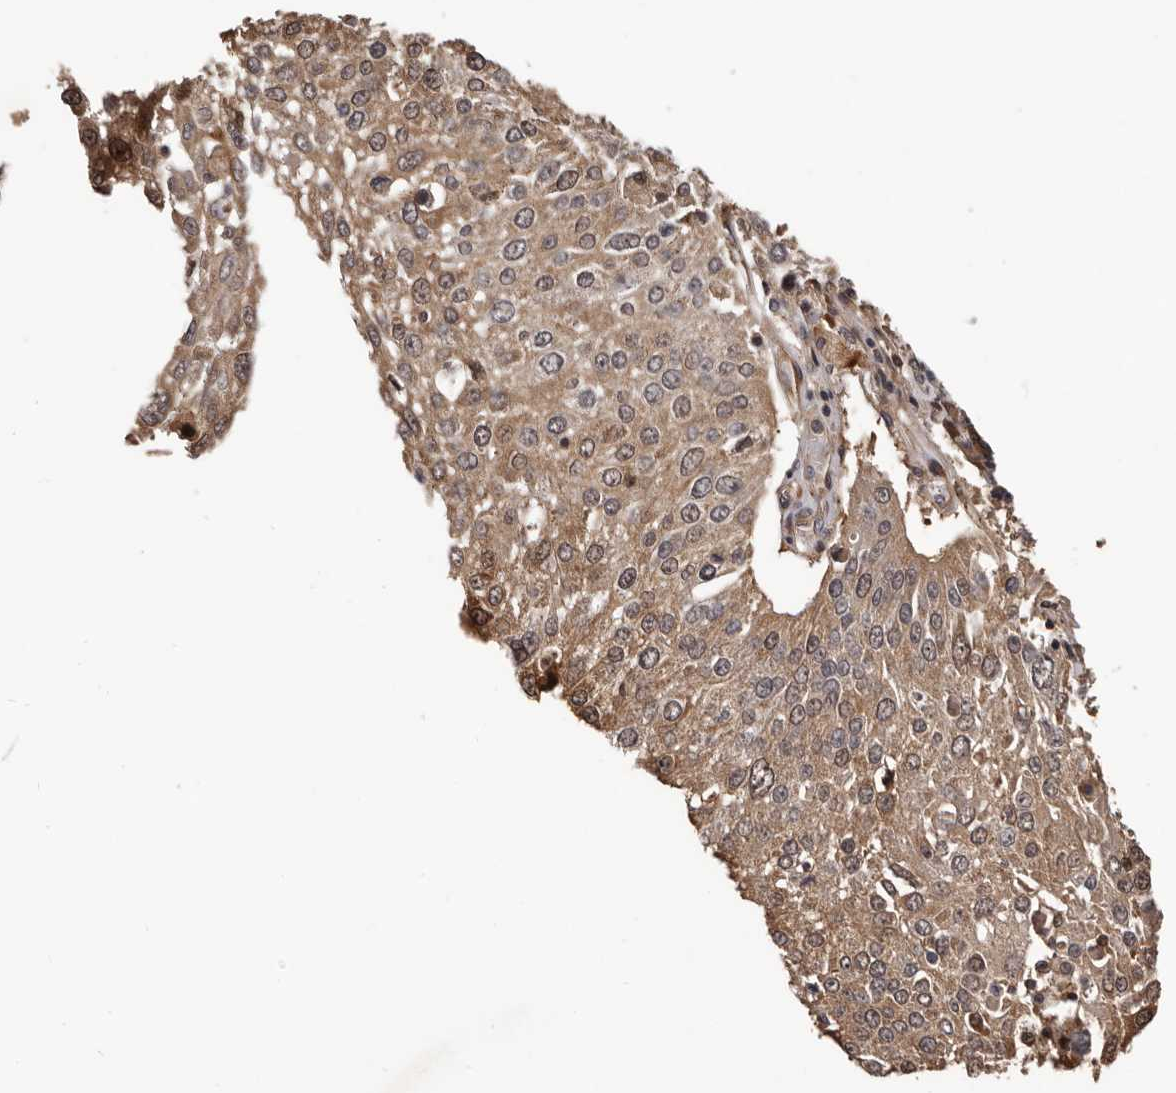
{"staining": {"intensity": "weak", "quantity": ">75%", "location": "cytoplasmic/membranous"}, "tissue": "lung cancer", "cell_type": "Tumor cells", "image_type": "cancer", "snomed": [{"axis": "morphology", "description": "Squamous cell carcinoma, NOS"}, {"axis": "topography", "description": "Lung"}], "caption": "Lung cancer was stained to show a protein in brown. There is low levels of weak cytoplasmic/membranous staining in about >75% of tumor cells. (DAB (3,3'-diaminobenzidine) = brown stain, brightfield microscopy at high magnification).", "gene": "ADAMTS2", "patient": {"sex": "male", "age": 65}}